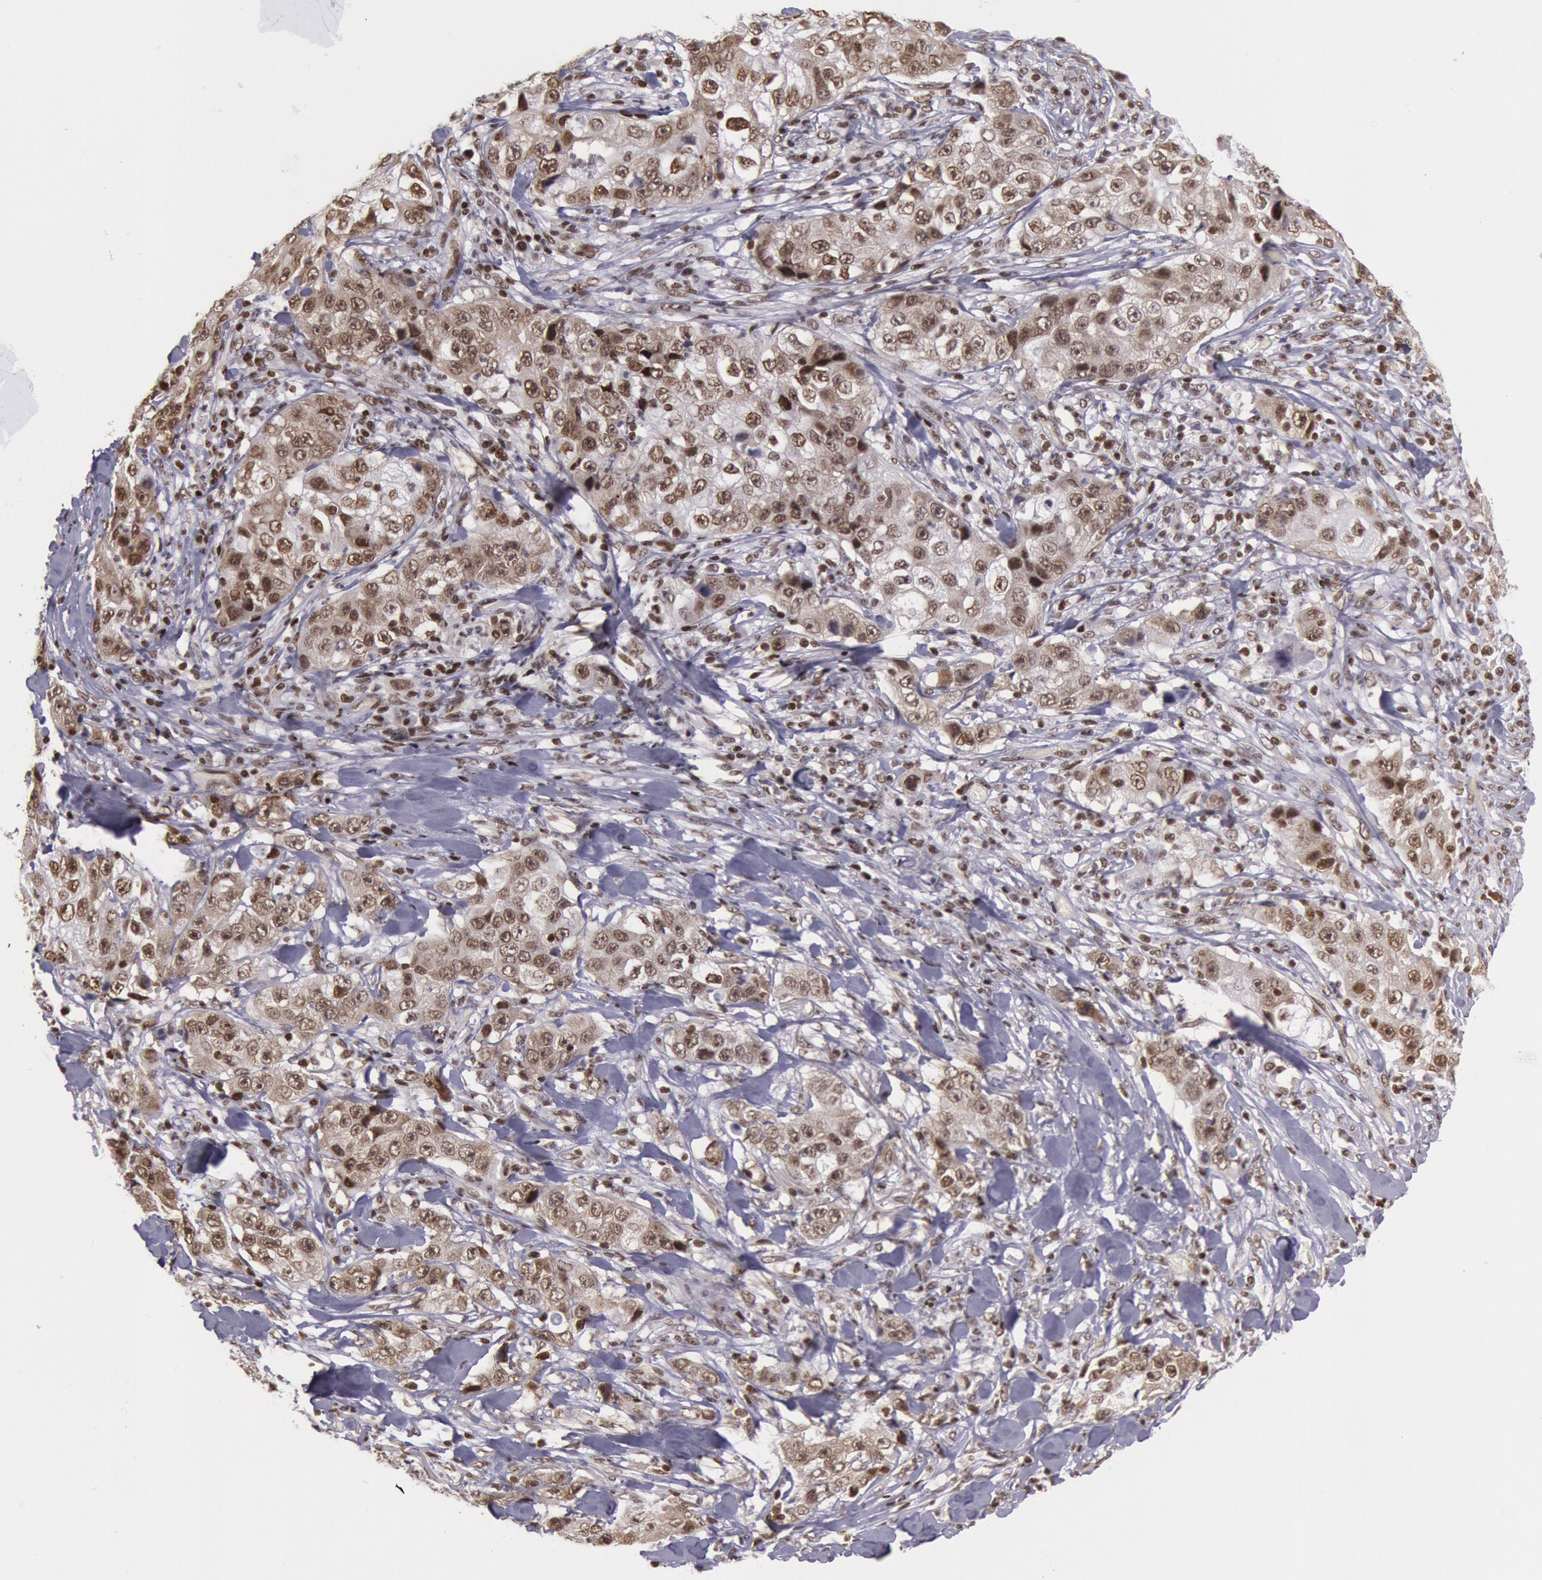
{"staining": {"intensity": "moderate", "quantity": ">75%", "location": "cytoplasmic/membranous,nuclear"}, "tissue": "lung cancer", "cell_type": "Tumor cells", "image_type": "cancer", "snomed": [{"axis": "morphology", "description": "Squamous cell carcinoma, NOS"}, {"axis": "topography", "description": "Lung"}], "caption": "Tumor cells exhibit moderate cytoplasmic/membranous and nuclear staining in approximately >75% of cells in lung cancer (squamous cell carcinoma). Using DAB (brown) and hematoxylin (blue) stains, captured at high magnification using brightfield microscopy.", "gene": "NKAP", "patient": {"sex": "male", "age": 64}}